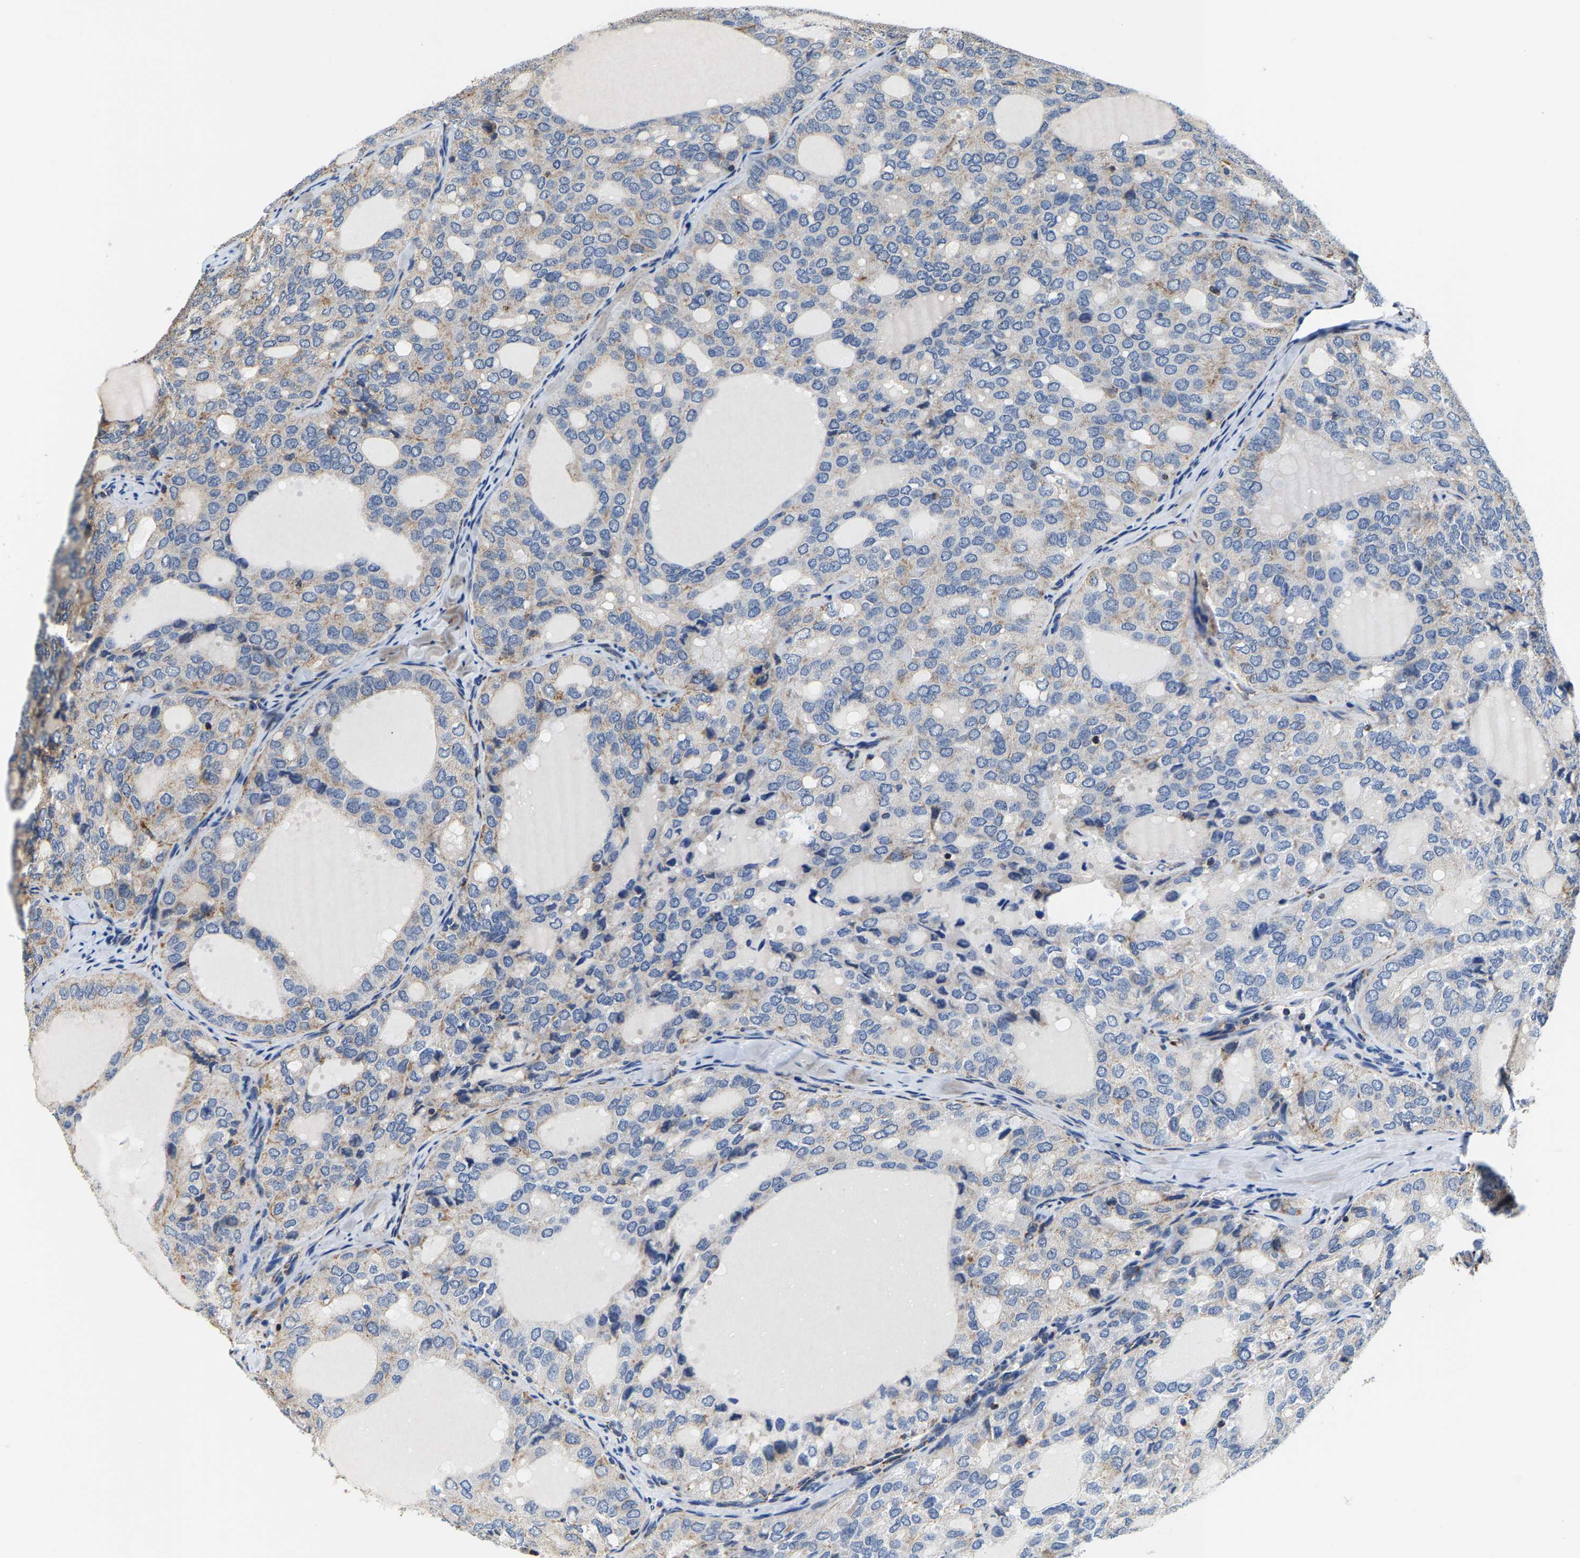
{"staining": {"intensity": "moderate", "quantity": "<25%", "location": "cytoplasmic/membranous"}, "tissue": "thyroid cancer", "cell_type": "Tumor cells", "image_type": "cancer", "snomed": [{"axis": "morphology", "description": "Follicular adenoma carcinoma, NOS"}, {"axis": "topography", "description": "Thyroid gland"}], "caption": "The micrograph demonstrates staining of thyroid follicular adenoma carcinoma, revealing moderate cytoplasmic/membranous protein expression (brown color) within tumor cells. Nuclei are stained in blue.", "gene": "SHMT2", "patient": {"sex": "male", "age": 75}}